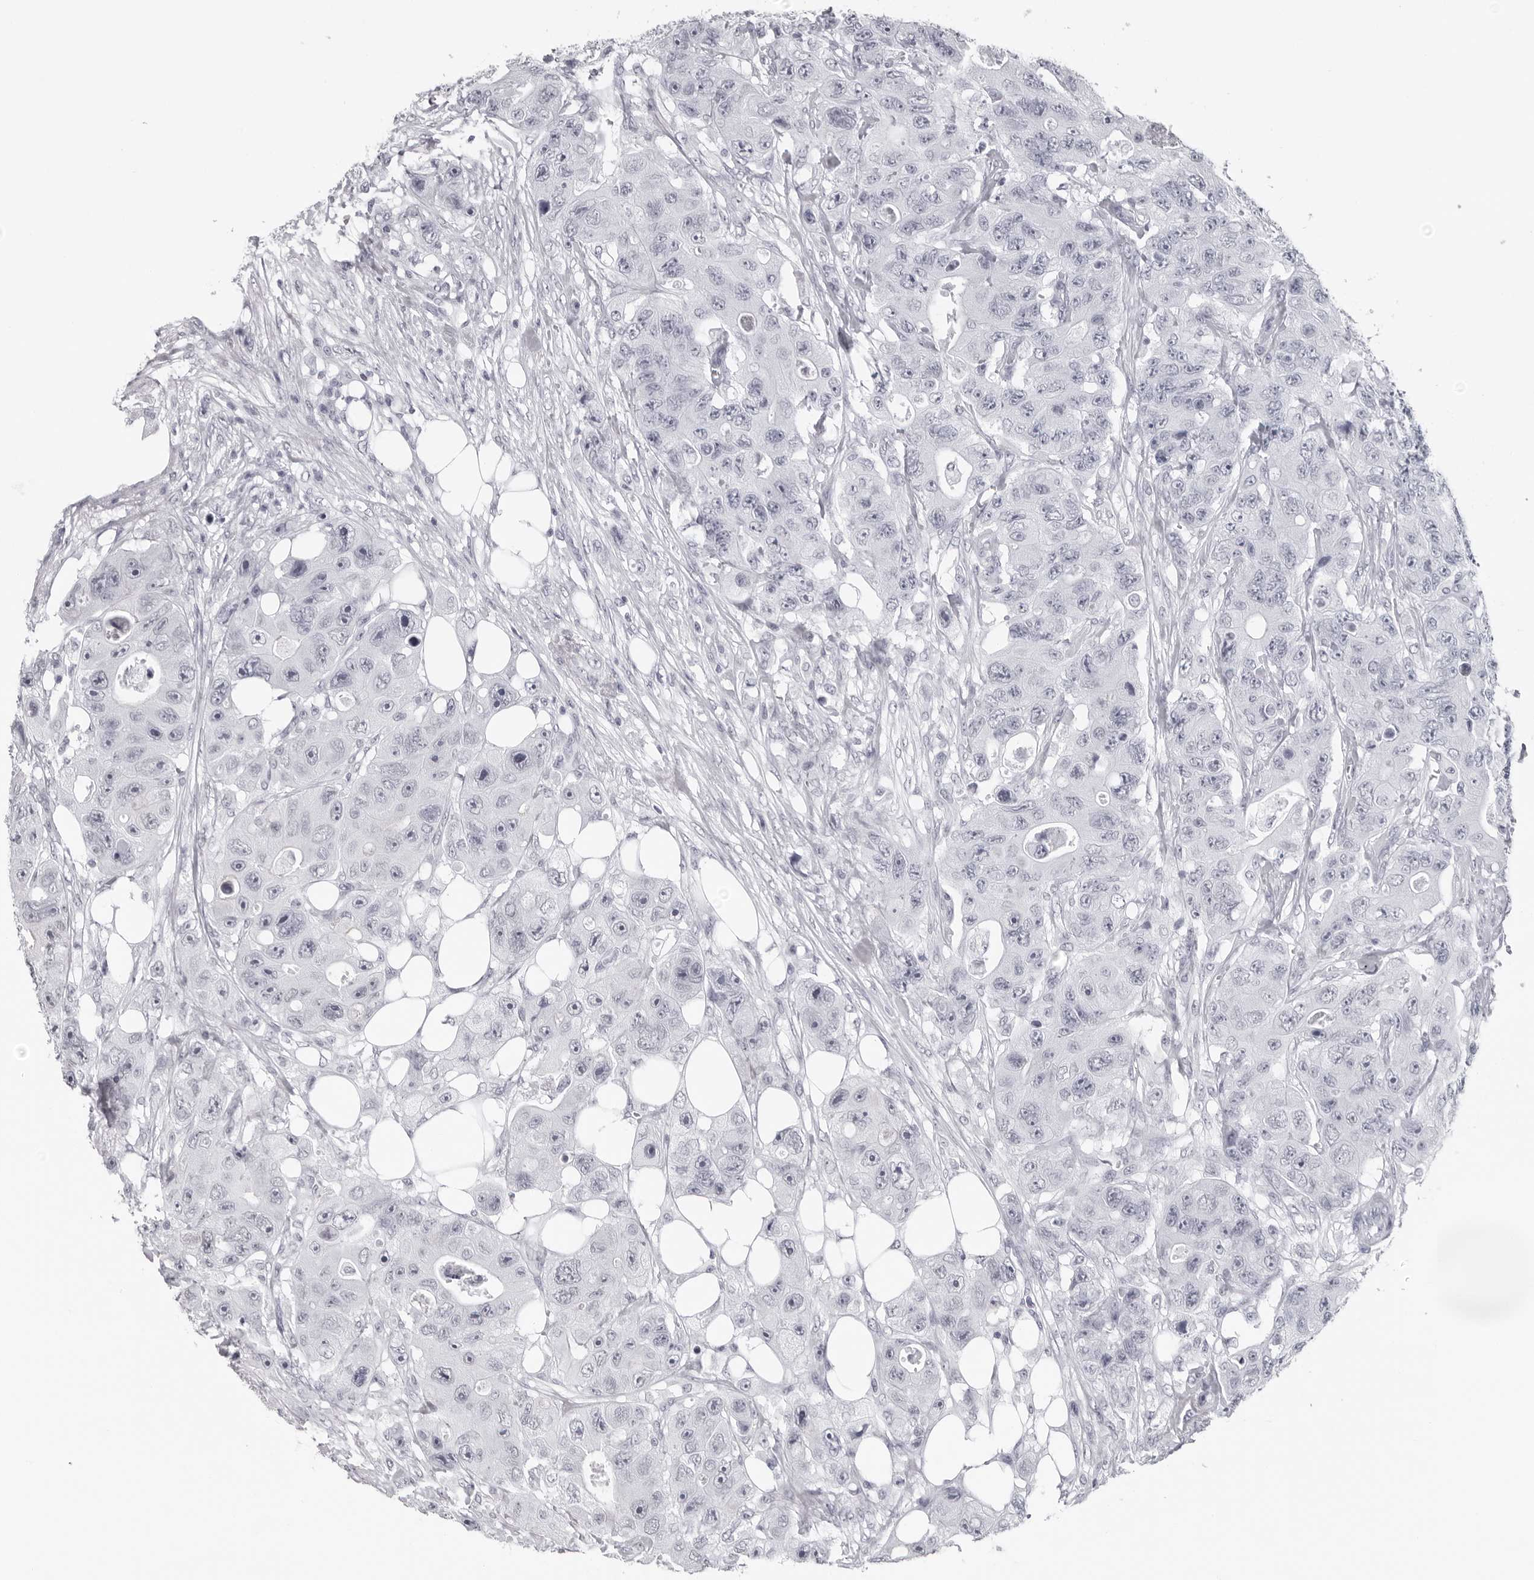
{"staining": {"intensity": "negative", "quantity": "none", "location": "none"}, "tissue": "colorectal cancer", "cell_type": "Tumor cells", "image_type": "cancer", "snomed": [{"axis": "morphology", "description": "Adenocarcinoma, NOS"}, {"axis": "topography", "description": "Colon"}], "caption": "Protein analysis of adenocarcinoma (colorectal) exhibits no significant positivity in tumor cells.", "gene": "ESPN", "patient": {"sex": "female", "age": 46}}